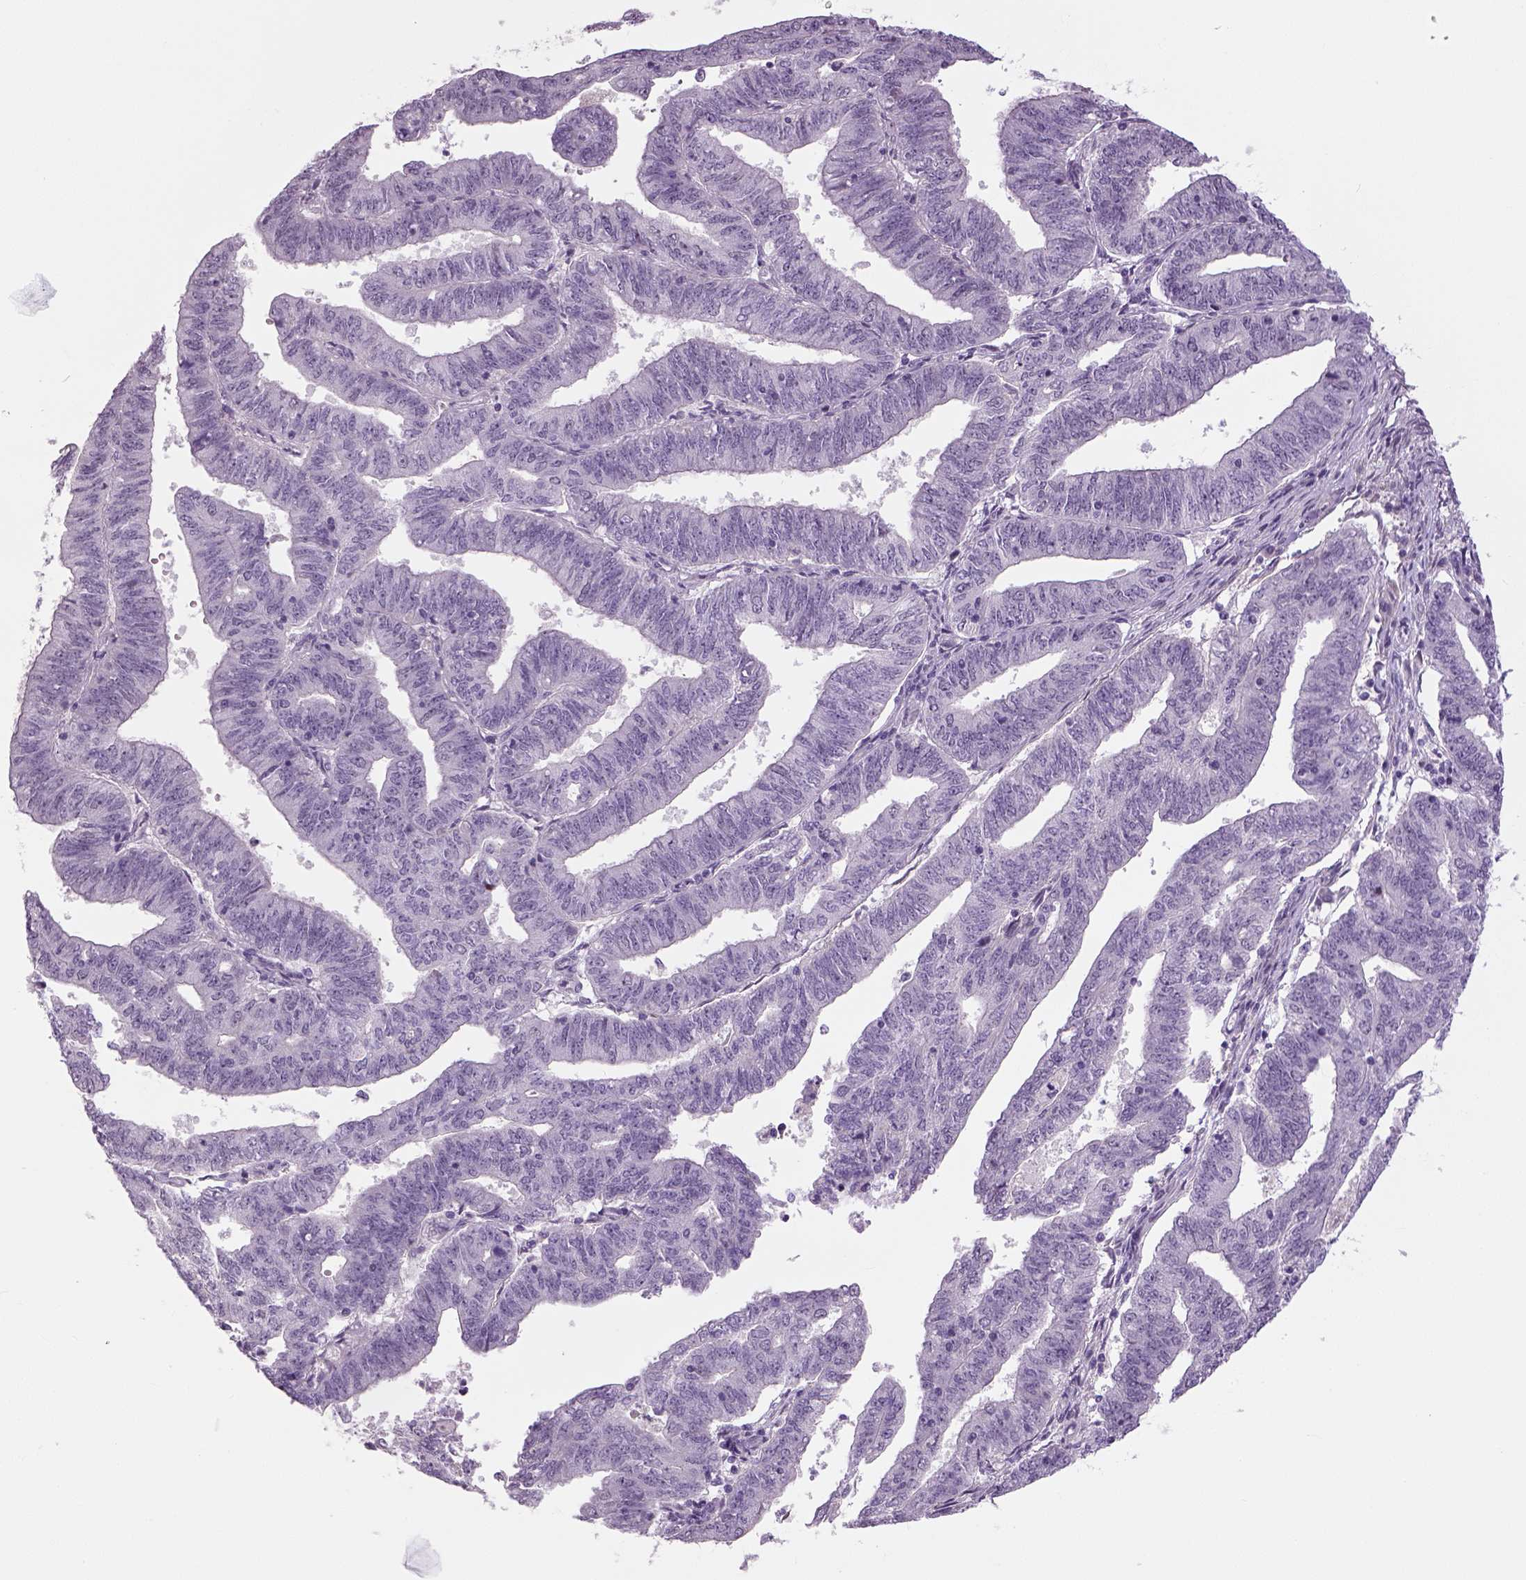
{"staining": {"intensity": "negative", "quantity": "none", "location": "none"}, "tissue": "endometrial cancer", "cell_type": "Tumor cells", "image_type": "cancer", "snomed": [{"axis": "morphology", "description": "Adenocarcinoma, NOS"}, {"axis": "topography", "description": "Endometrium"}], "caption": "The image demonstrates no significant staining in tumor cells of adenocarcinoma (endometrial).", "gene": "NECAB1", "patient": {"sex": "female", "age": 82}}